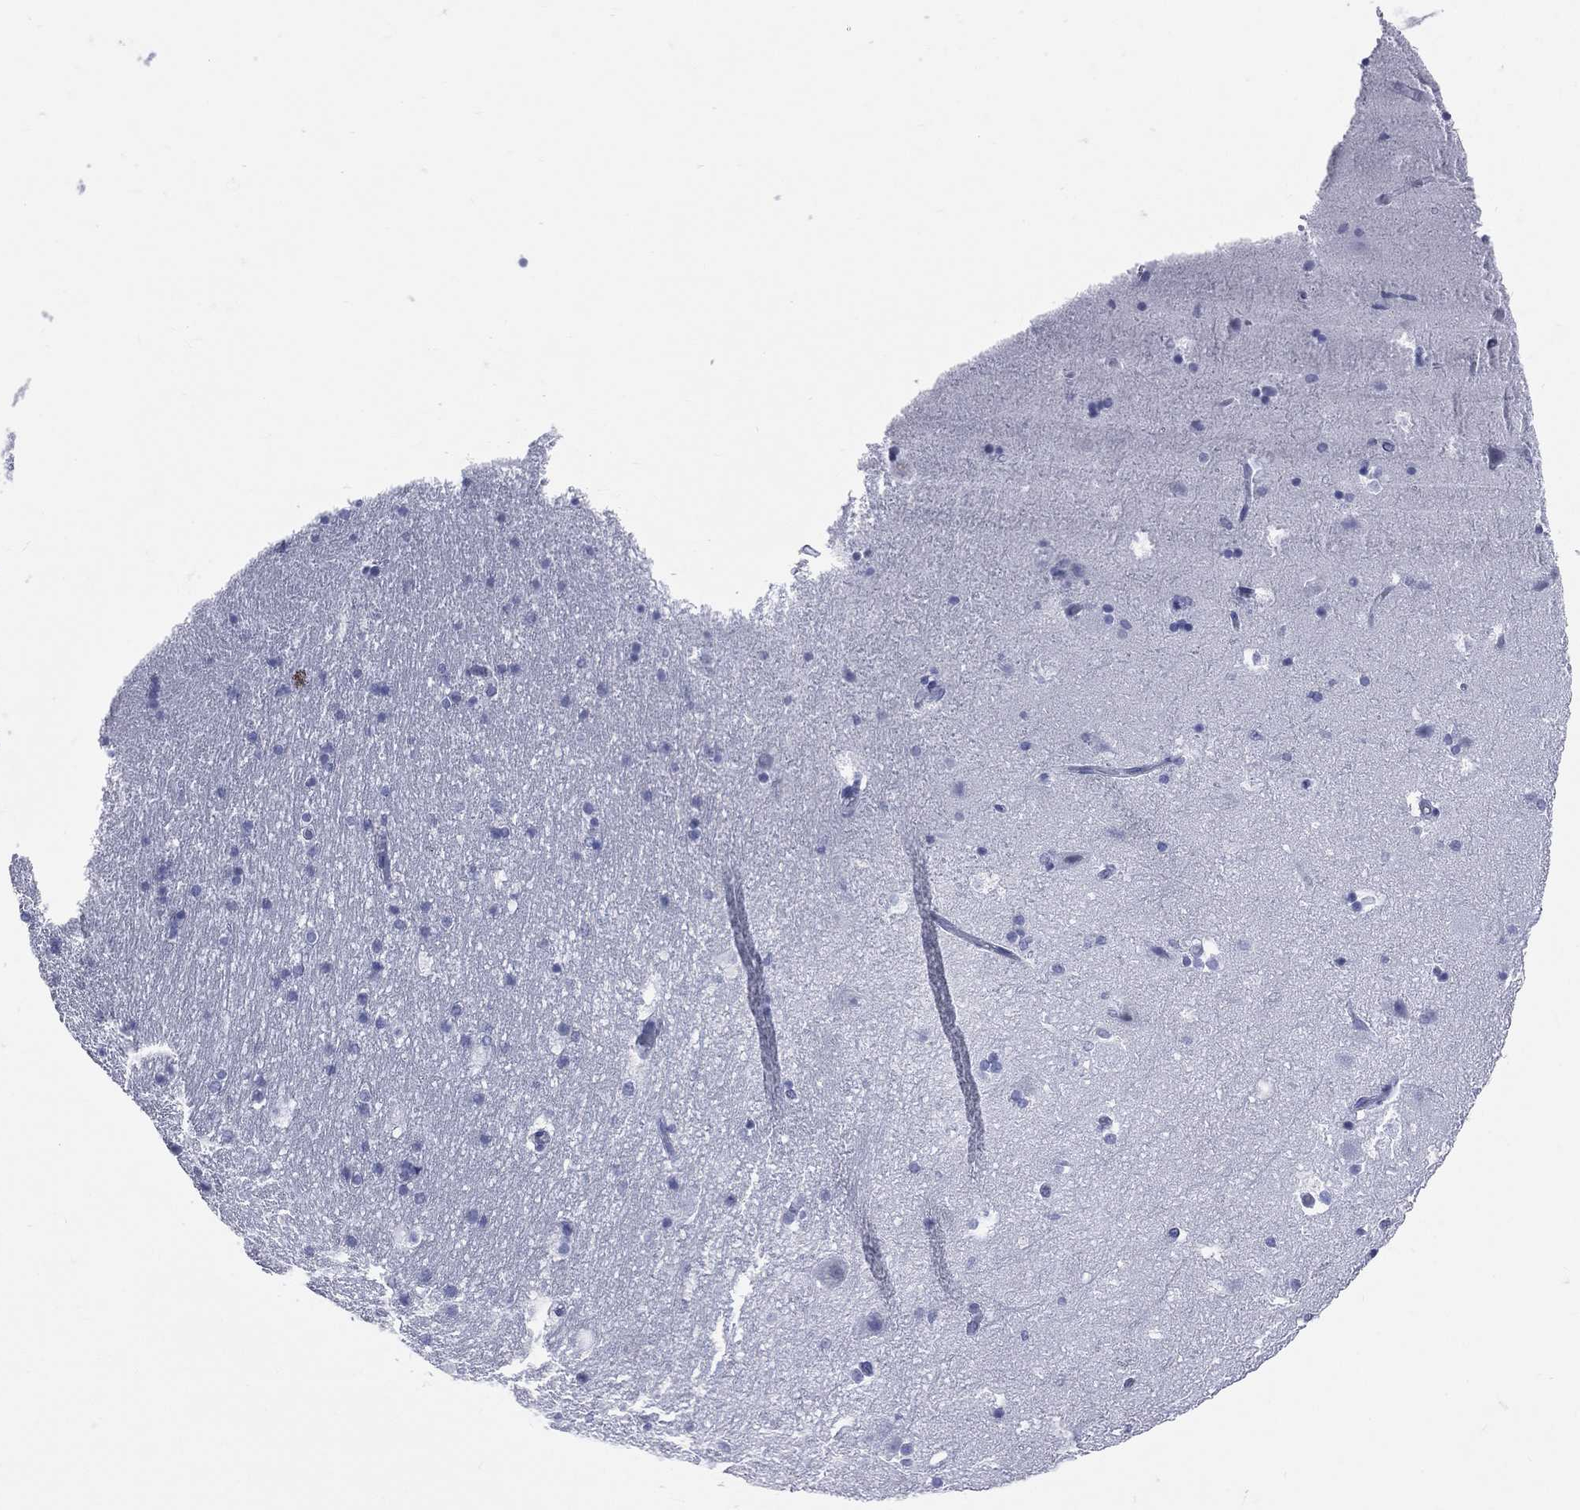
{"staining": {"intensity": "negative", "quantity": "none", "location": "none"}, "tissue": "hippocampus", "cell_type": "Glial cells", "image_type": "normal", "snomed": [{"axis": "morphology", "description": "Normal tissue, NOS"}, {"axis": "topography", "description": "Hippocampus"}], "caption": "High magnification brightfield microscopy of normal hippocampus stained with DAB (brown) and counterstained with hematoxylin (blue): glial cells show no significant positivity. (Stains: DAB (3,3'-diaminobenzidine) immunohistochemistry (IHC) with hematoxylin counter stain, Microscopy: brightfield microscopy at high magnification).", "gene": "MLLT10", "patient": {"sex": "male", "age": 51}}